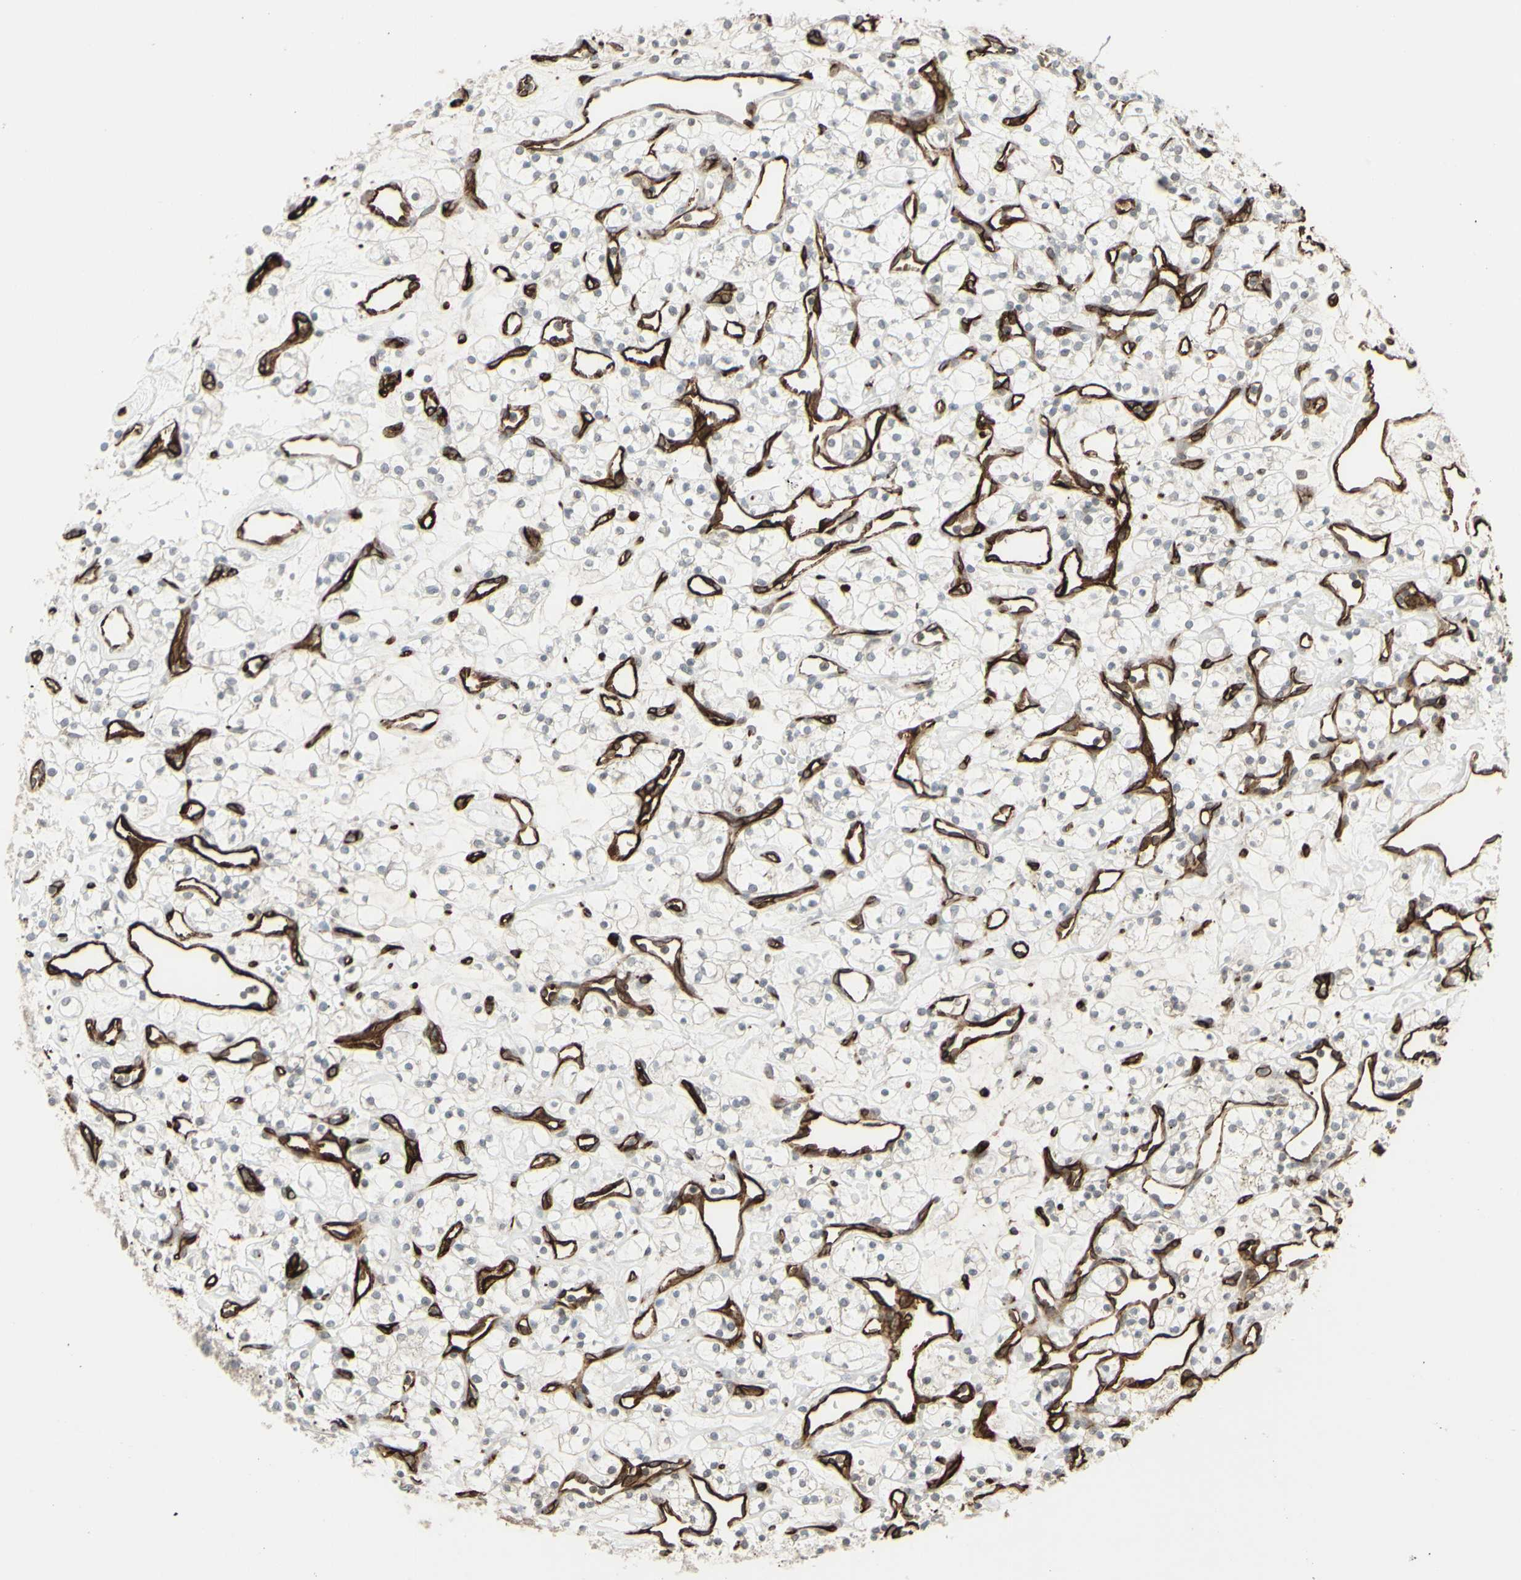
{"staining": {"intensity": "negative", "quantity": "none", "location": "none"}, "tissue": "renal cancer", "cell_type": "Tumor cells", "image_type": "cancer", "snomed": [{"axis": "morphology", "description": "Adenocarcinoma, NOS"}, {"axis": "topography", "description": "Kidney"}], "caption": "Immunohistochemistry (IHC) image of neoplastic tissue: adenocarcinoma (renal) stained with DAB (3,3'-diaminobenzidine) displays no significant protein positivity in tumor cells.", "gene": "DTX3L", "patient": {"sex": "female", "age": 60}}